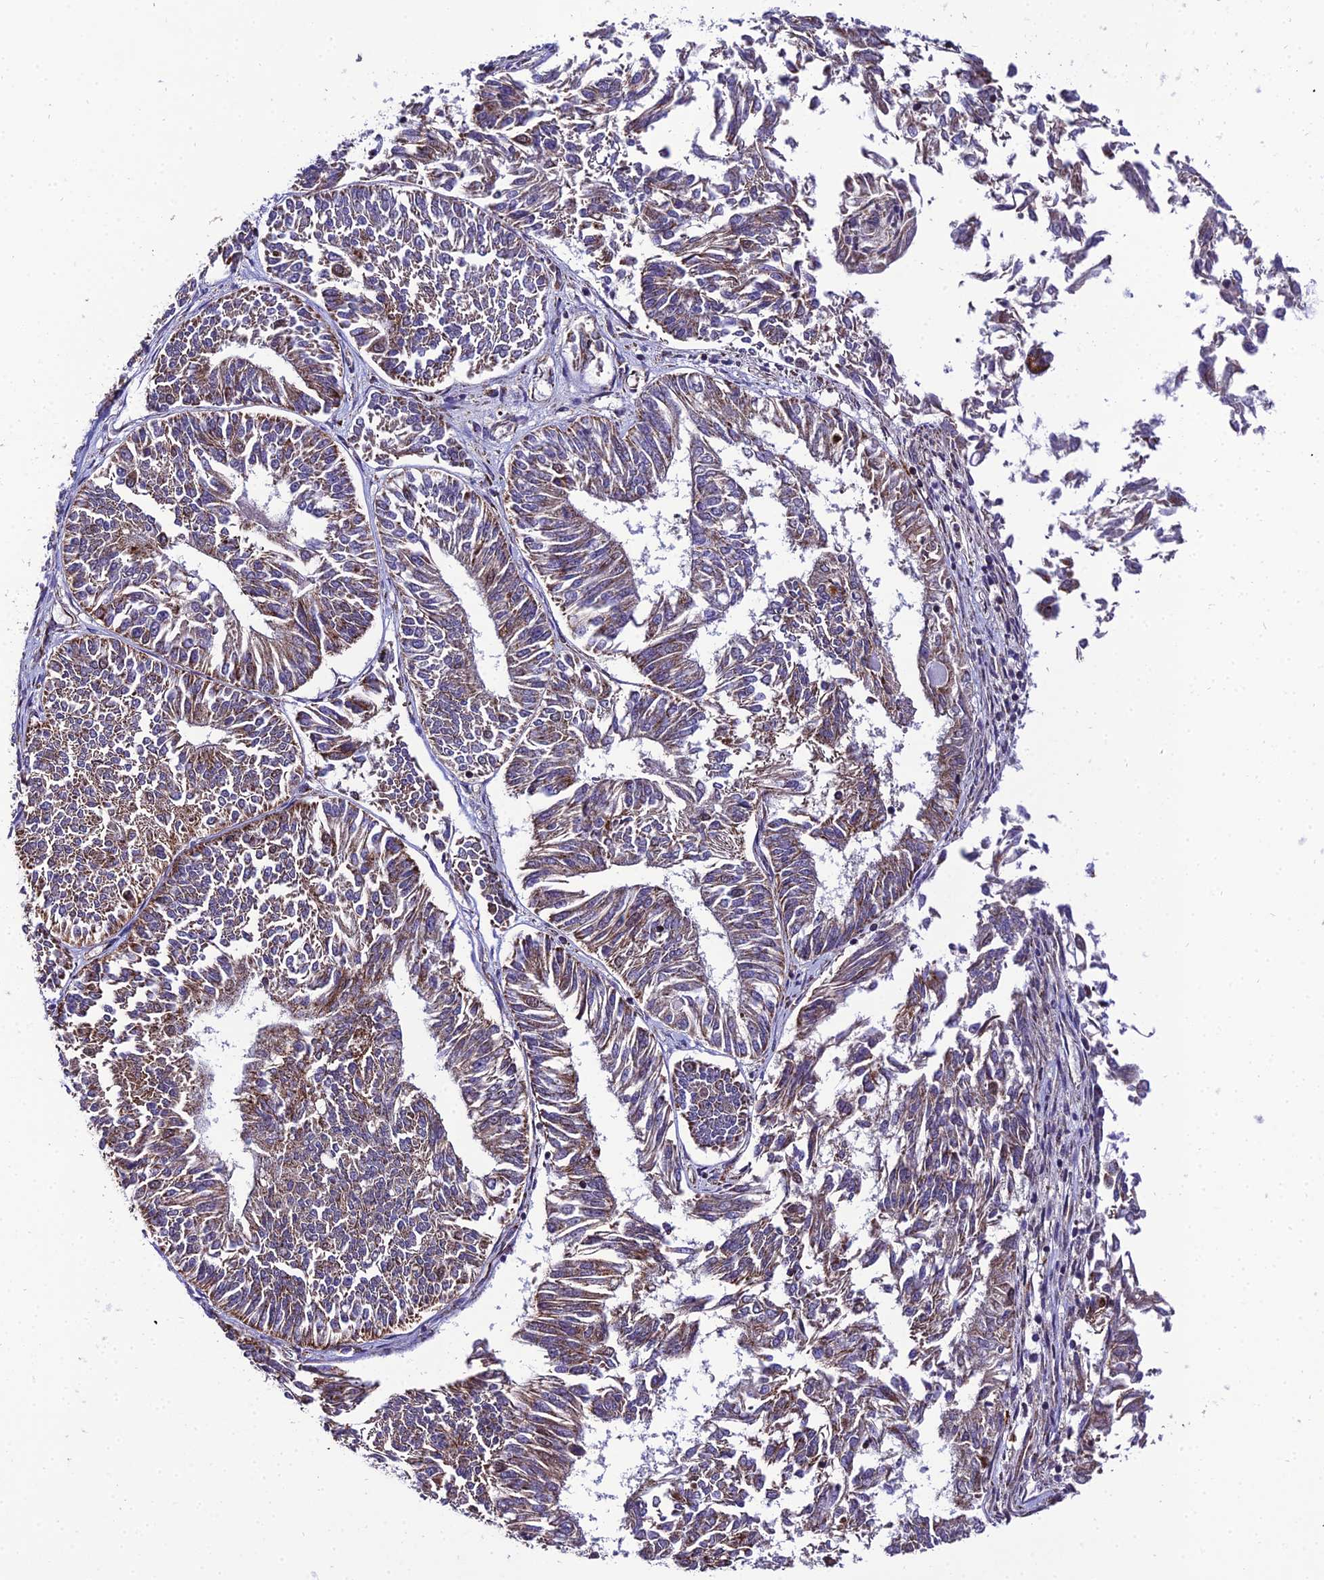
{"staining": {"intensity": "moderate", "quantity": ">75%", "location": "cytoplasmic/membranous"}, "tissue": "endometrial cancer", "cell_type": "Tumor cells", "image_type": "cancer", "snomed": [{"axis": "morphology", "description": "Adenocarcinoma, NOS"}, {"axis": "topography", "description": "Endometrium"}], "caption": "This photomicrograph displays endometrial cancer stained with IHC to label a protein in brown. The cytoplasmic/membranous of tumor cells show moderate positivity for the protein. Nuclei are counter-stained blue.", "gene": "PSMD2", "patient": {"sex": "female", "age": 58}}